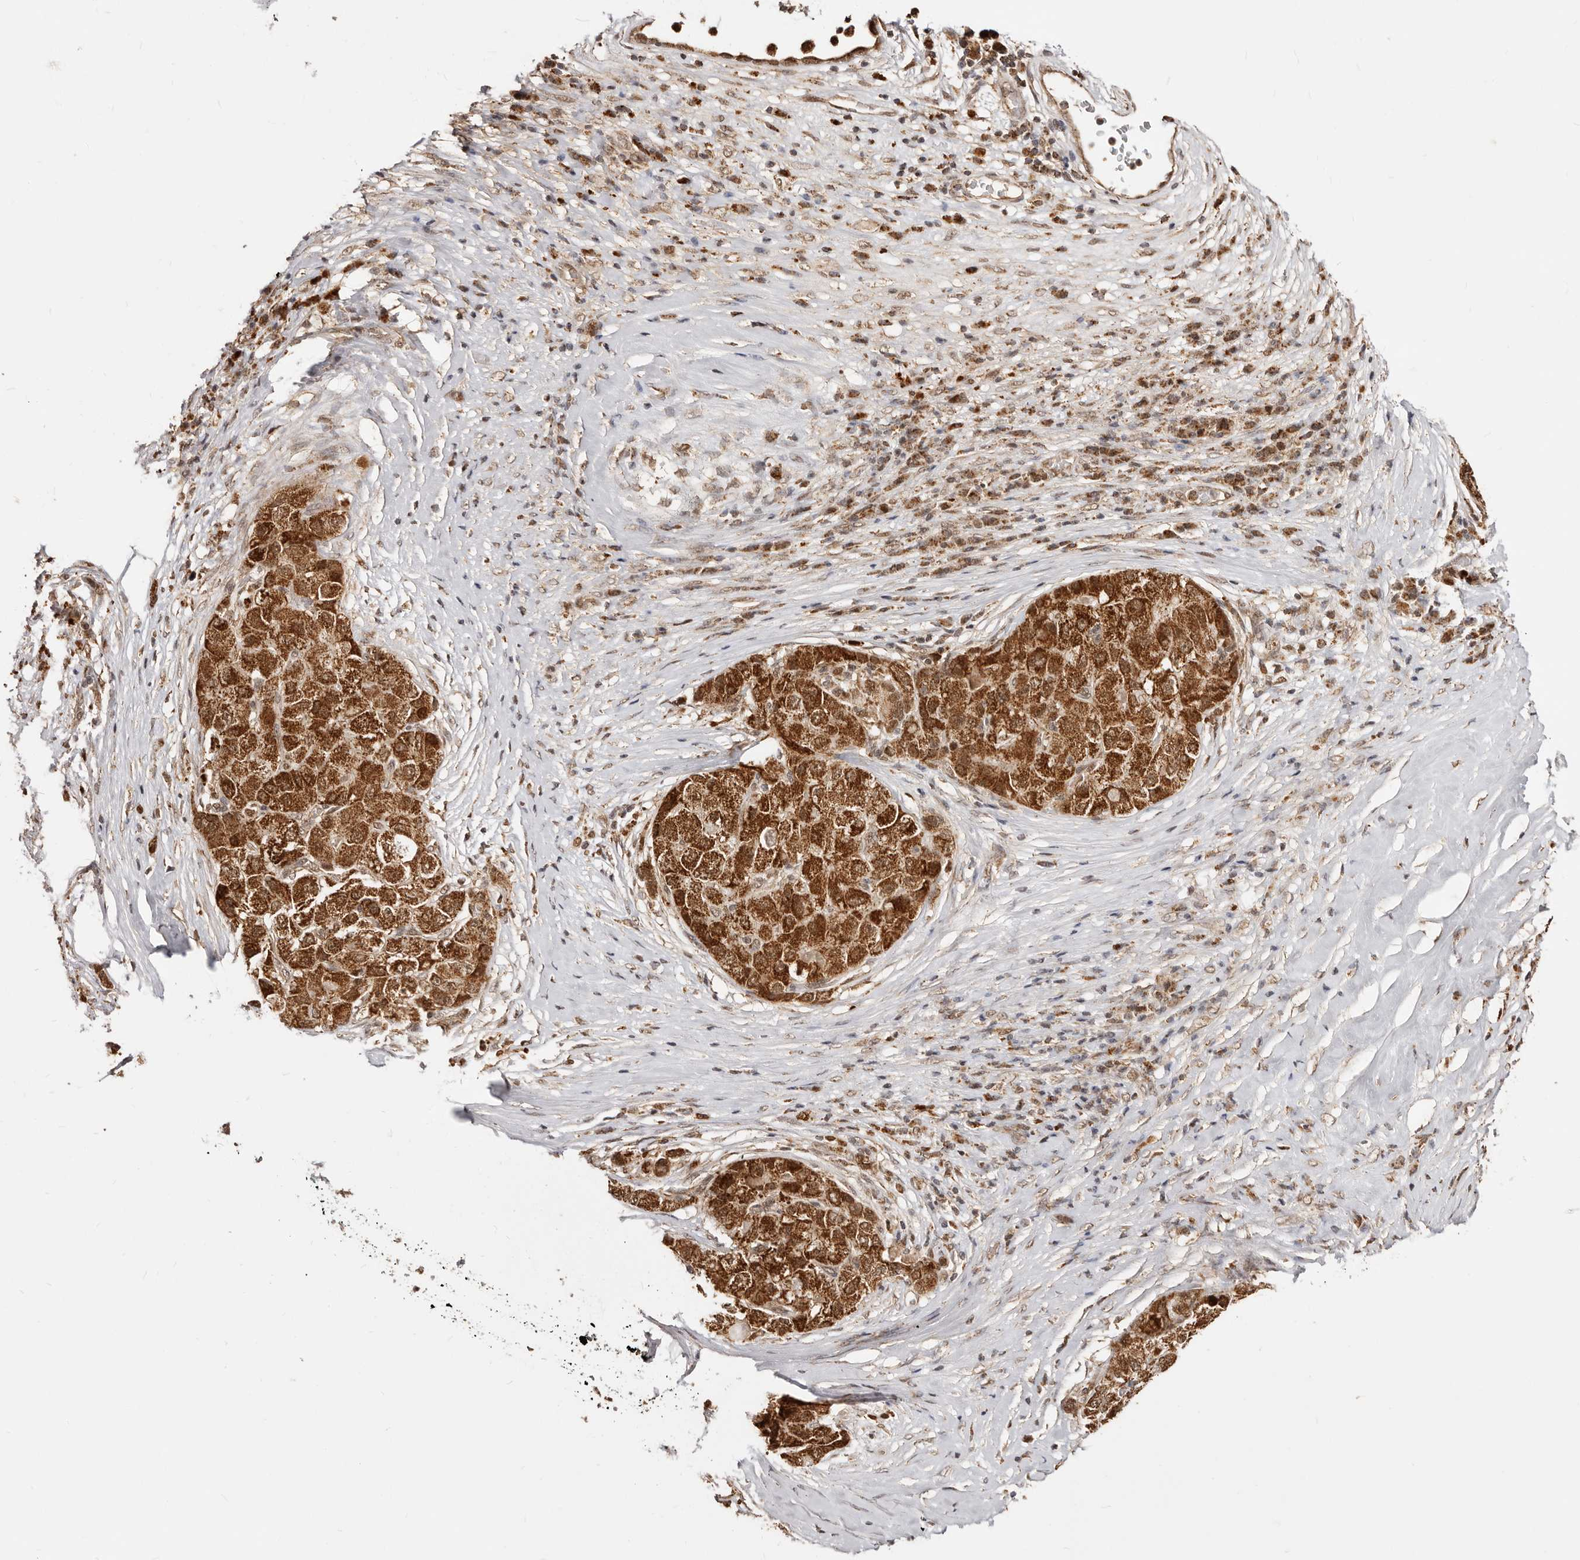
{"staining": {"intensity": "strong", "quantity": ">75%", "location": "cytoplasmic/membranous,nuclear"}, "tissue": "liver cancer", "cell_type": "Tumor cells", "image_type": "cancer", "snomed": [{"axis": "morphology", "description": "Carcinoma, Hepatocellular, NOS"}, {"axis": "topography", "description": "Liver"}], "caption": "Liver hepatocellular carcinoma stained for a protein shows strong cytoplasmic/membranous and nuclear positivity in tumor cells.", "gene": "SEC14L1", "patient": {"sex": "male", "age": 80}}